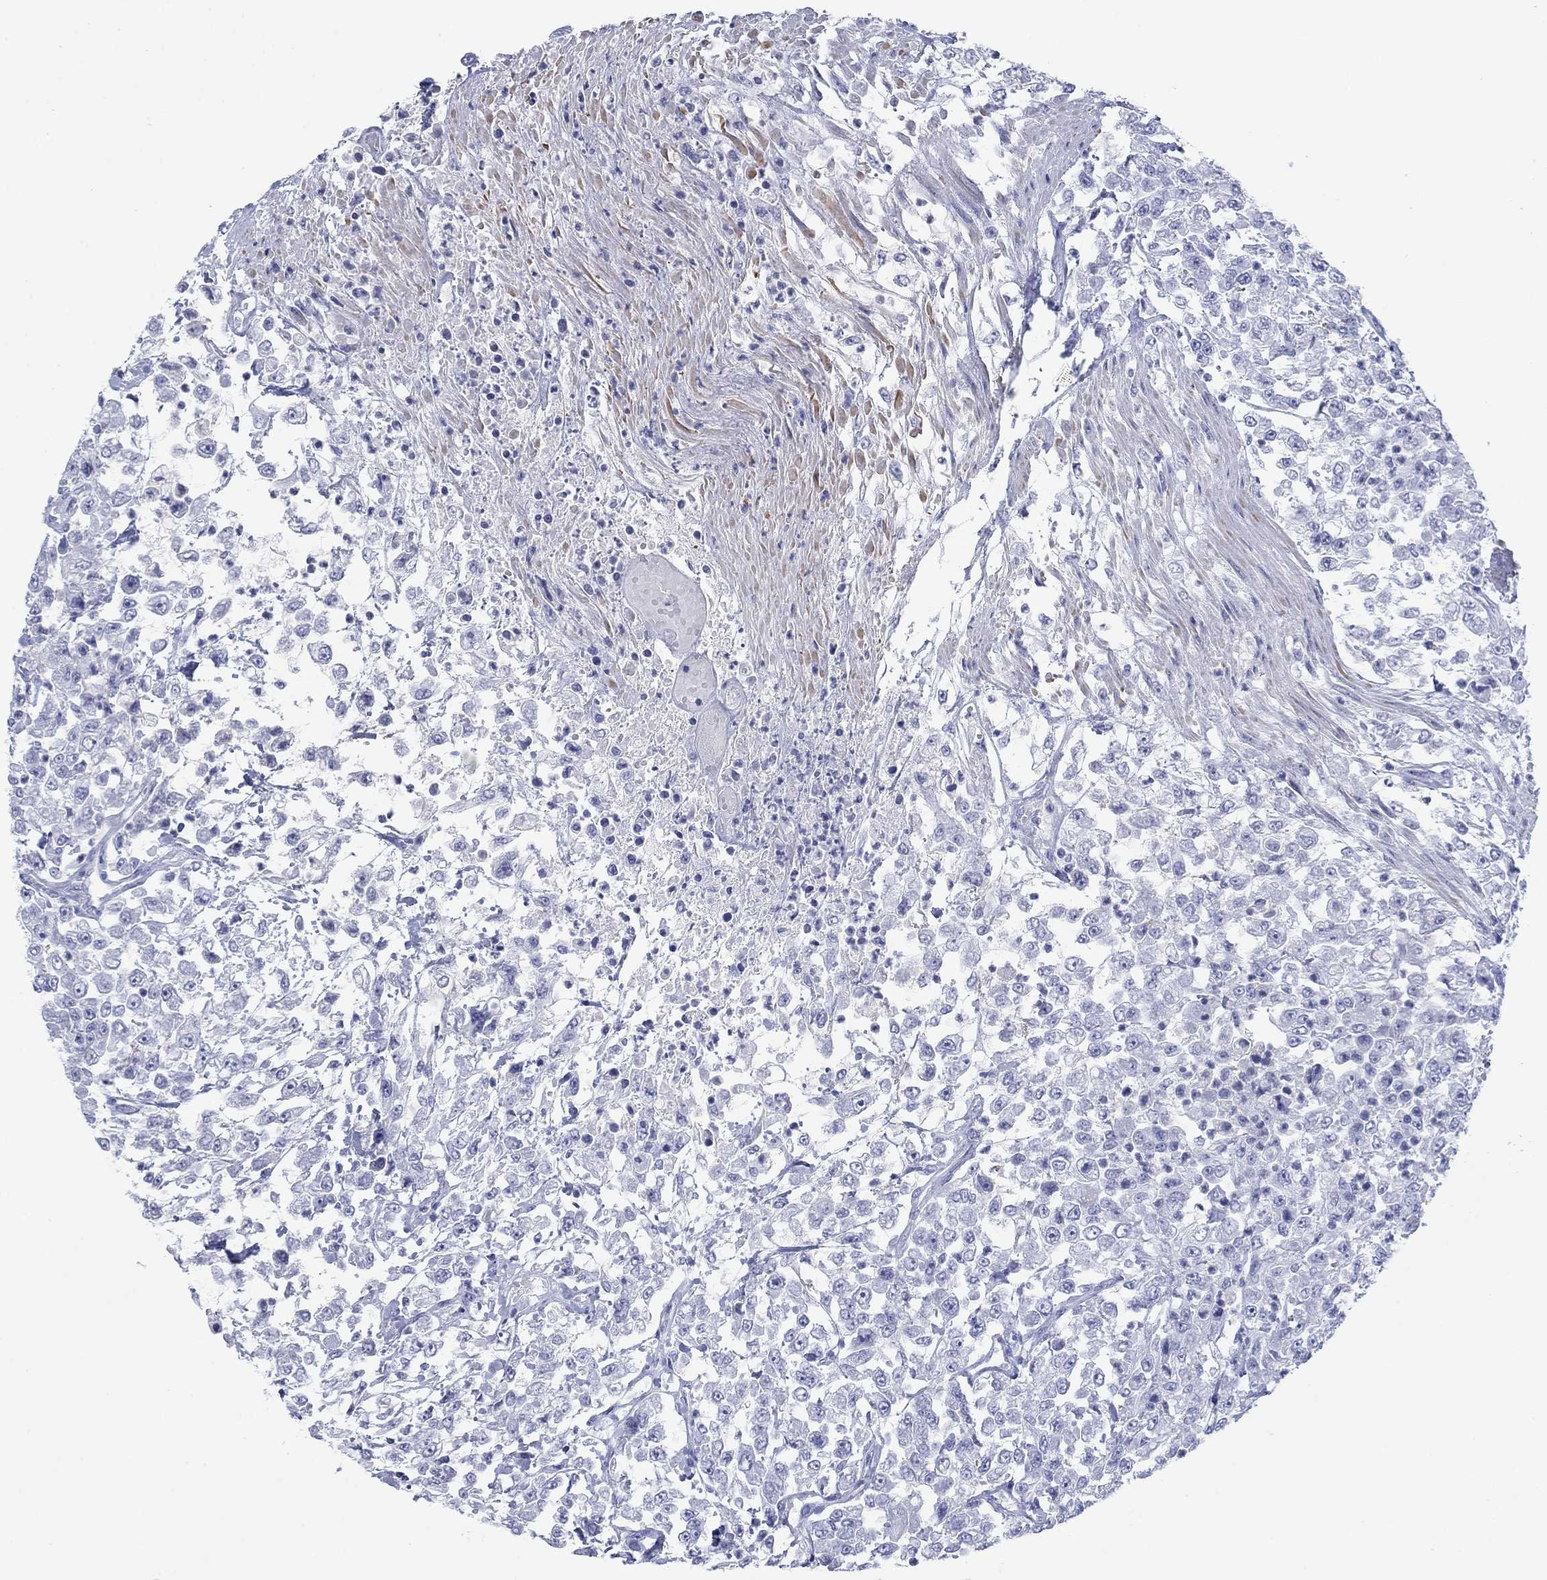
{"staining": {"intensity": "negative", "quantity": "none", "location": "none"}, "tissue": "urothelial cancer", "cell_type": "Tumor cells", "image_type": "cancer", "snomed": [{"axis": "morphology", "description": "Urothelial carcinoma, High grade"}, {"axis": "topography", "description": "Urinary bladder"}], "caption": "This is a image of IHC staining of high-grade urothelial carcinoma, which shows no expression in tumor cells.", "gene": "PDYN", "patient": {"sex": "male", "age": 46}}